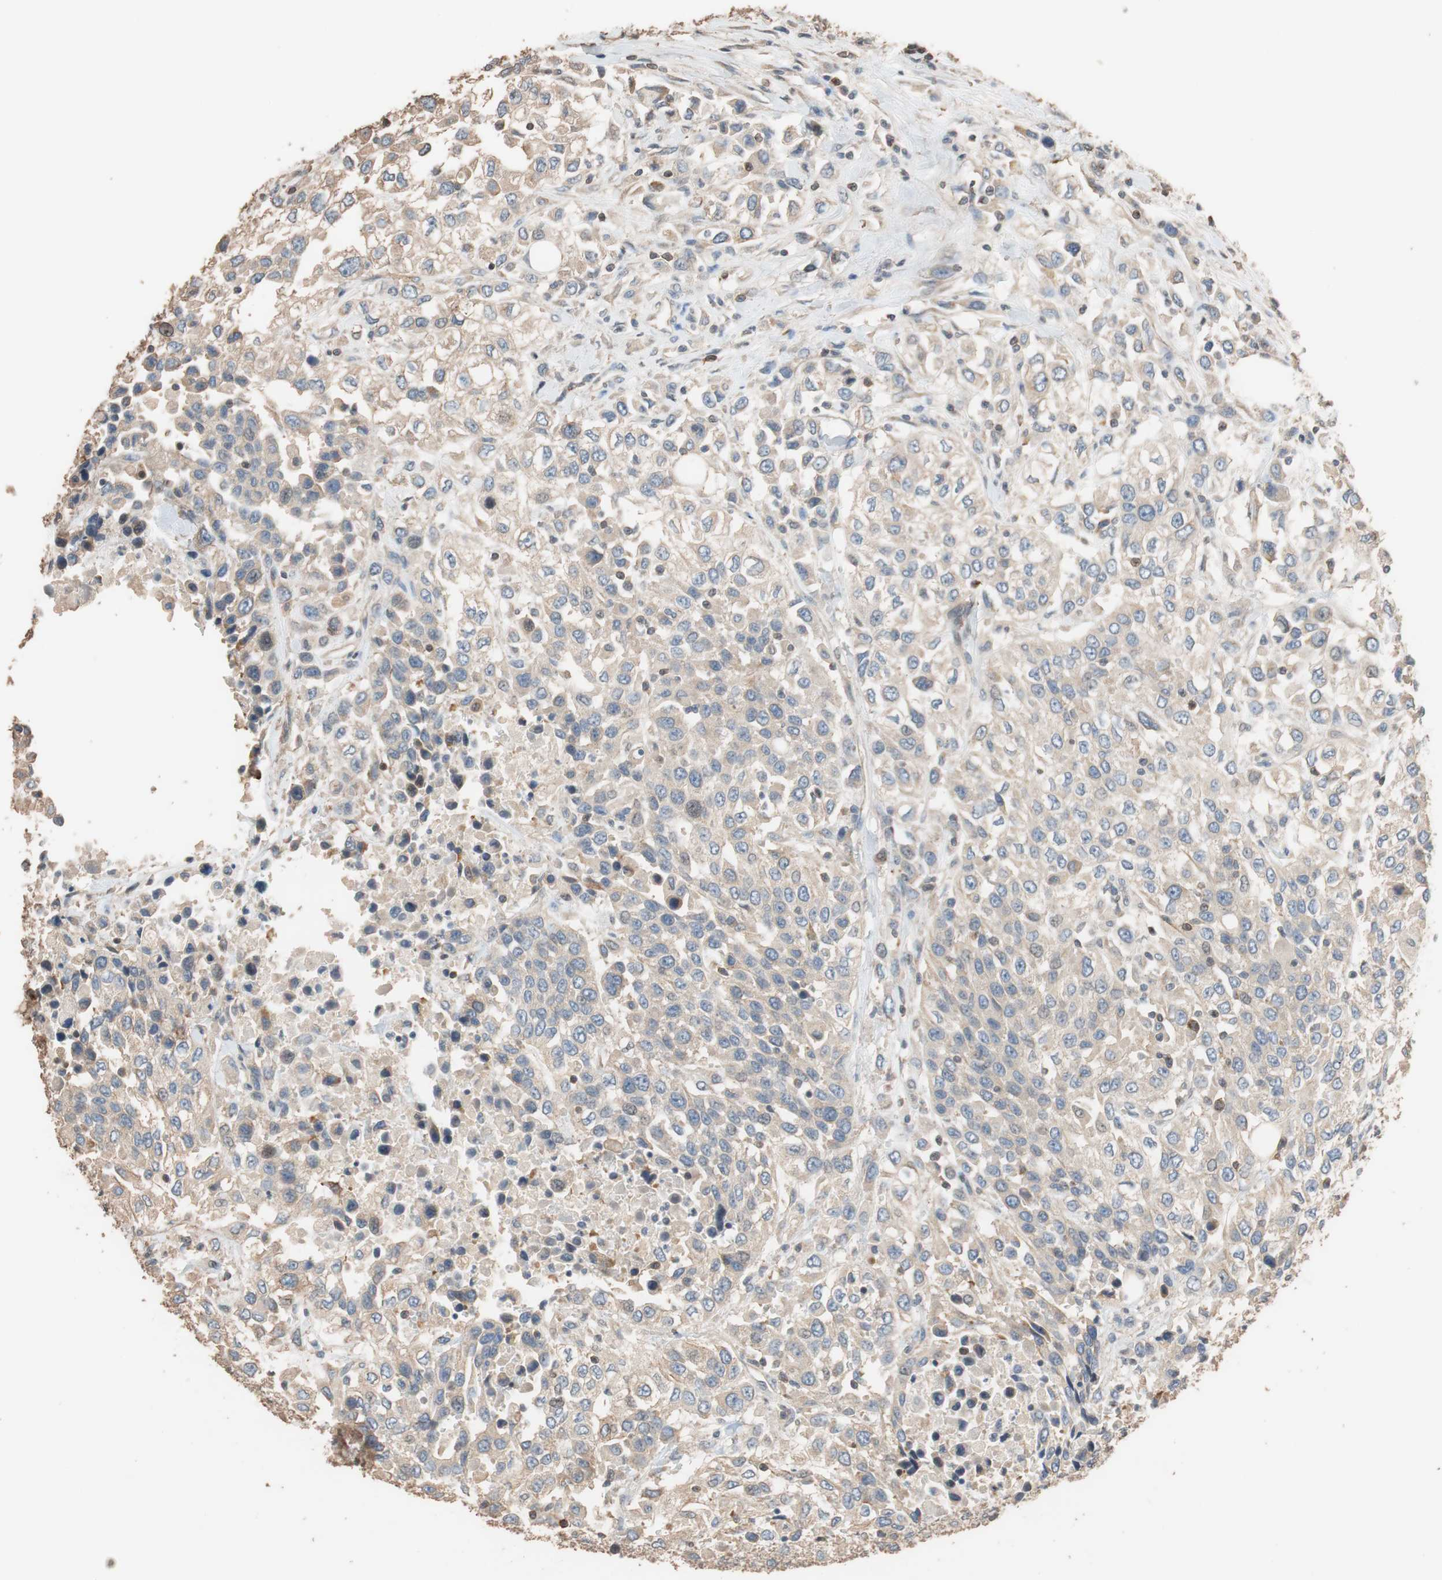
{"staining": {"intensity": "weak", "quantity": "25%-75%", "location": "cytoplasmic/membranous"}, "tissue": "urothelial cancer", "cell_type": "Tumor cells", "image_type": "cancer", "snomed": [{"axis": "morphology", "description": "Urothelial carcinoma, High grade"}, {"axis": "topography", "description": "Urinary bladder"}], "caption": "Protein expression analysis of urothelial cancer exhibits weak cytoplasmic/membranous positivity in approximately 25%-75% of tumor cells.", "gene": "TUBB", "patient": {"sex": "female", "age": 80}}